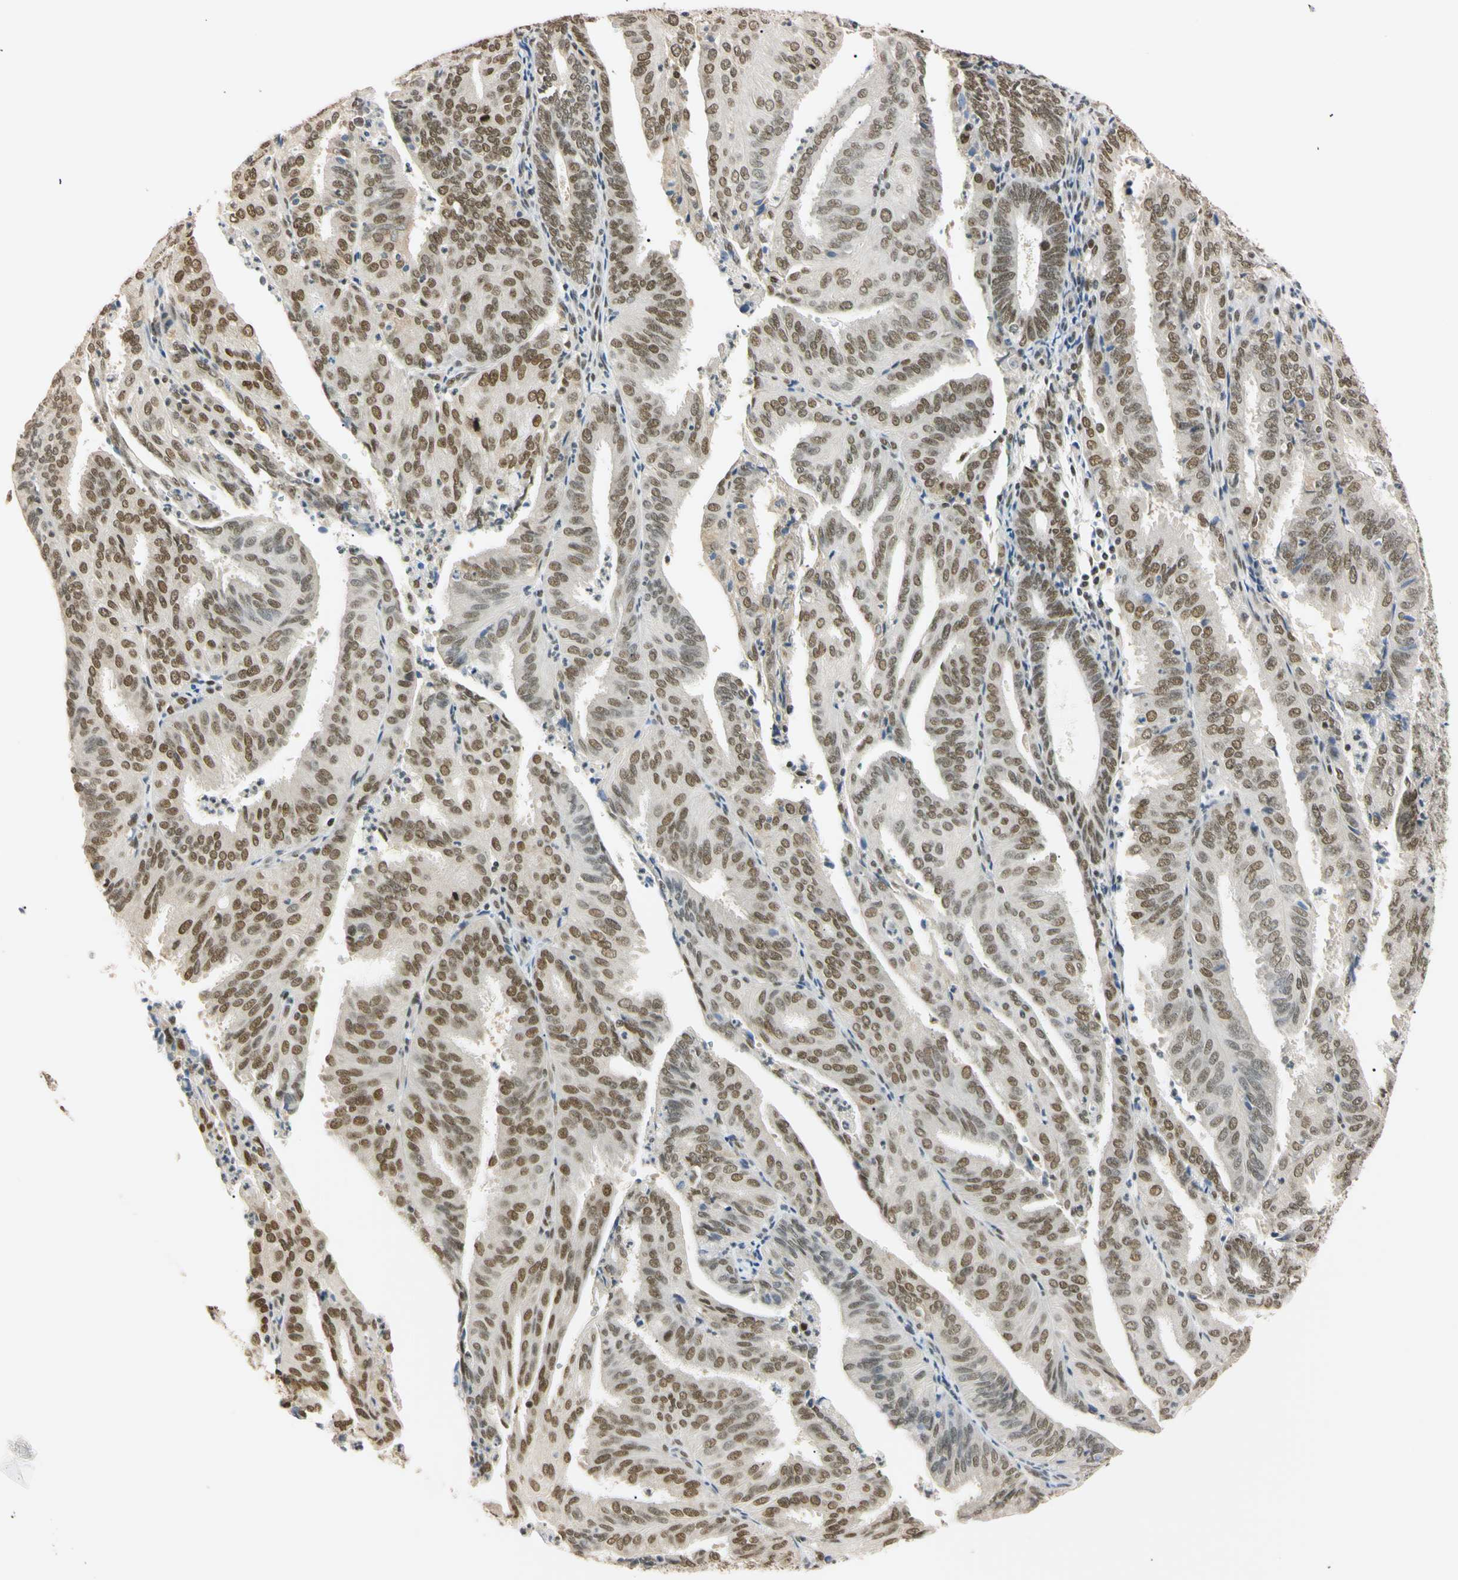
{"staining": {"intensity": "moderate", "quantity": ">75%", "location": "nuclear"}, "tissue": "endometrial cancer", "cell_type": "Tumor cells", "image_type": "cancer", "snomed": [{"axis": "morphology", "description": "Adenocarcinoma, NOS"}, {"axis": "topography", "description": "Uterus"}], "caption": "Protein expression by immunohistochemistry displays moderate nuclear positivity in about >75% of tumor cells in endometrial adenocarcinoma. The staining was performed using DAB (3,3'-diaminobenzidine) to visualize the protein expression in brown, while the nuclei were stained in blue with hematoxylin (Magnification: 20x).", "gene": "SMARCA5", "patient": {"sex": "female", "age": 60}}